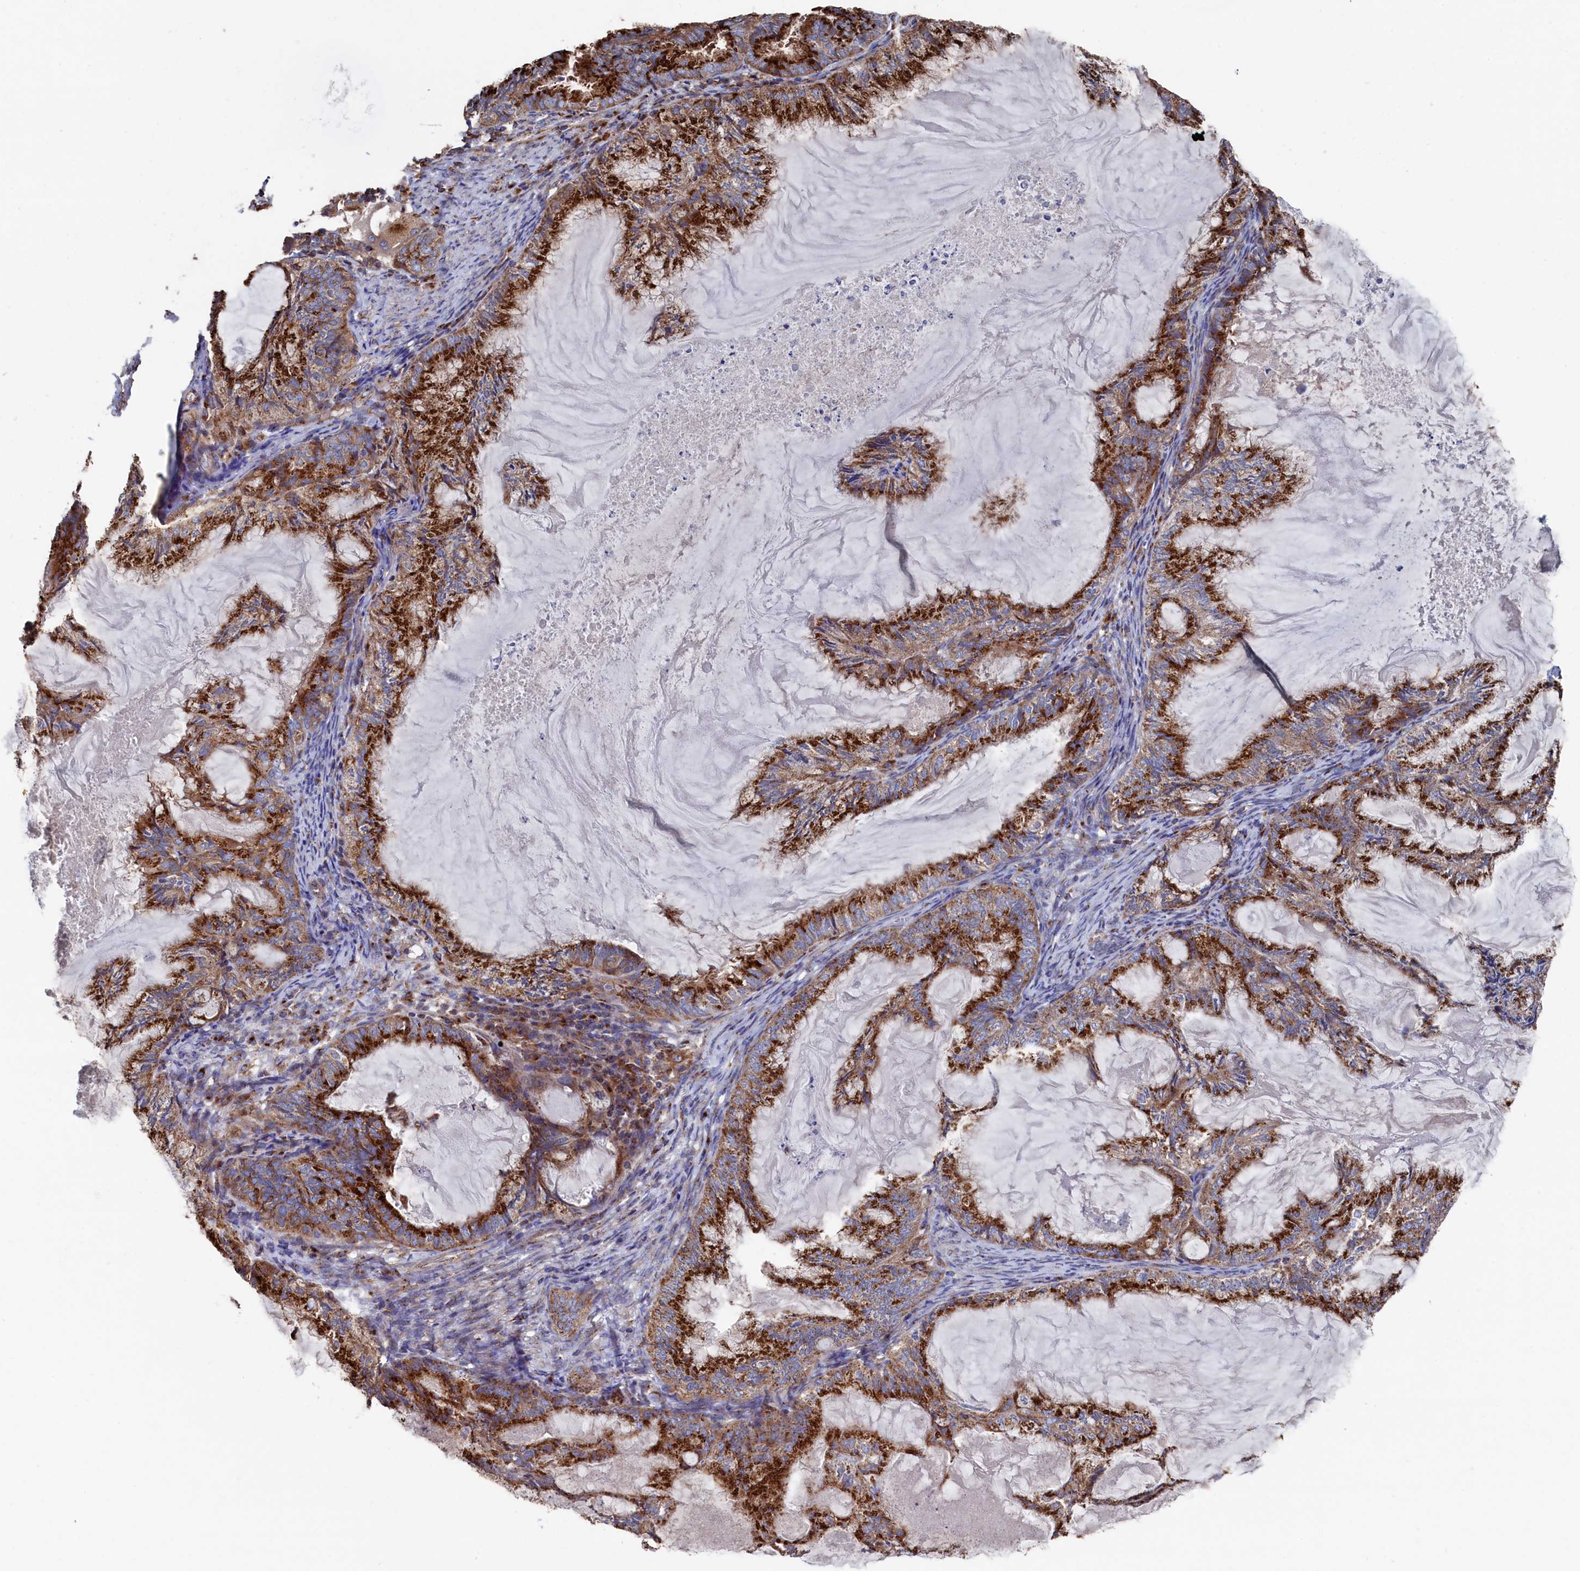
{"staining": {"intensity": "strong", "quantity": ">75%", "location": "cytoplasmic/membranous"}, "tissue": "endometrial cancer", "cell_type": "Tumor cells", "image_type": "cancer", "snomed": [{"axis": "morphology", "description": "Adenocarcinoma, NOS"}, {"axis": "topography", "description": "Endometrium"}], "caption": "DAB immunohistochemical staining of human endometrial cancer shows strong cytoplasmic/membranous protein positivity in approximately >75% of tumor cells. (Brightfield microscopy of DAB IHC at high magnification).", "gene": "PRRC1", "patient": {"sex": "female", "age": 86}}